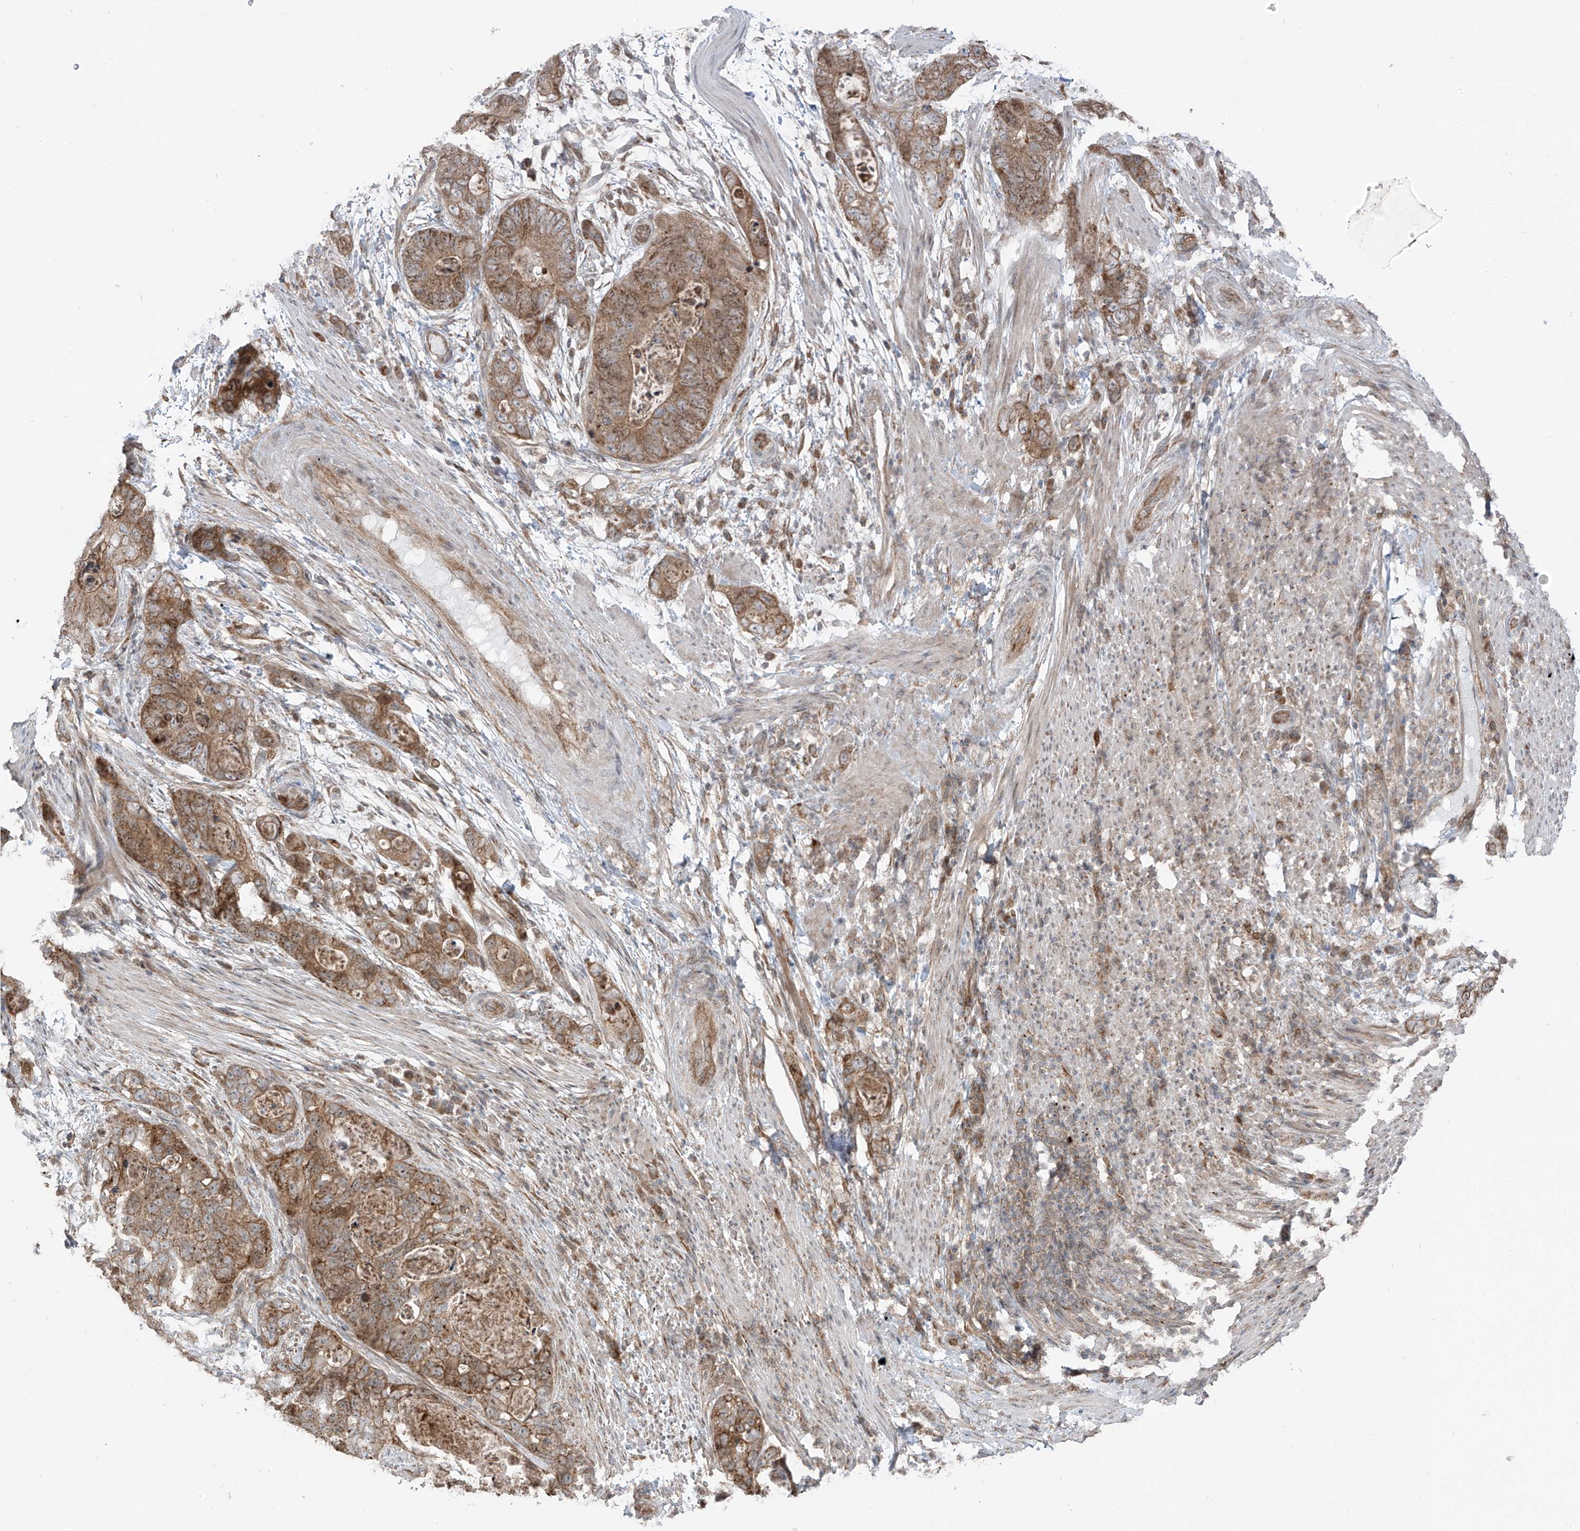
{"staining": {"intensity": "moderate", "quantity": ">75%", "location": "cytoplasmic/membranous"}, "tissue": "stomach cancer", "cell_type": "Tumor cells", "image_type": "cancer", "snomed": [{"axis": "morphology", "description": "Adenocarcinoma, NOS"}, {"axis": "topography", "description": "Stomach"}], "caption": "This image shows immunohistochemistry (IHC) staining of human stomach cancer, with medium moderate cytoplasmic/membranous expression in approximately >75% of tumor cells.", "gene": "PDE11A", "patient": {"sex": "female", "age": 89}}